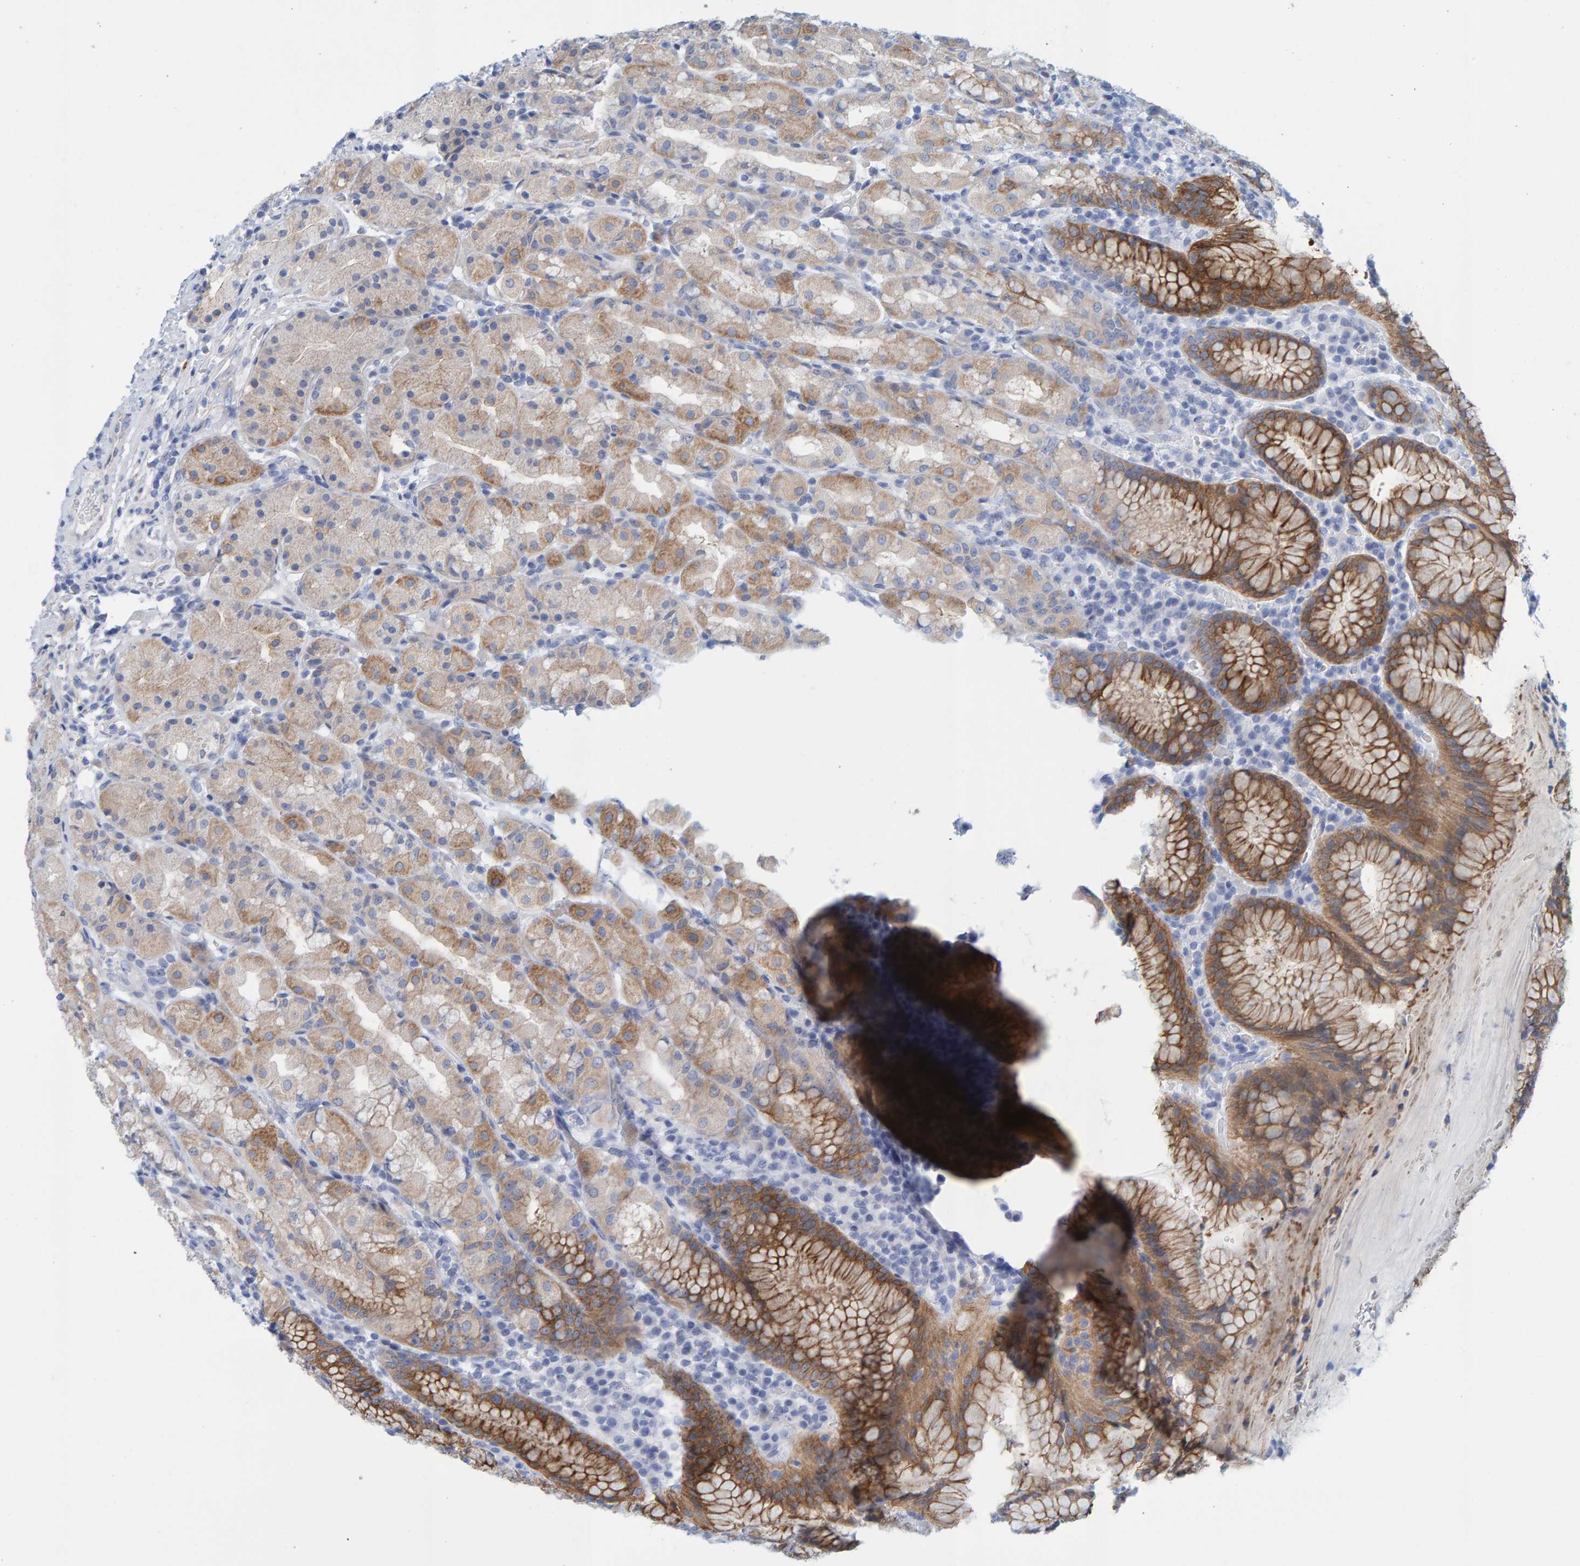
{"staining": {"intensity": "moderate", "quantity": "25%-75%", "location": "cytoplasmic/membranous"}, "tissue": "stomach", "cell_type": "Glandular cells", "image_type": "normal", "snomed": [{"axis": "morphology", "description": "Normal tissue, NOS"}, {"axis": "topography", "description": "Stomach, lower"}], "caption": "Moderate cytoplasmic/membranous expression is present in about 25%-75% of glandular cells in benign stomach.", "gene": "KLHL11", "patient": {"sex": "female", "age": 56}}